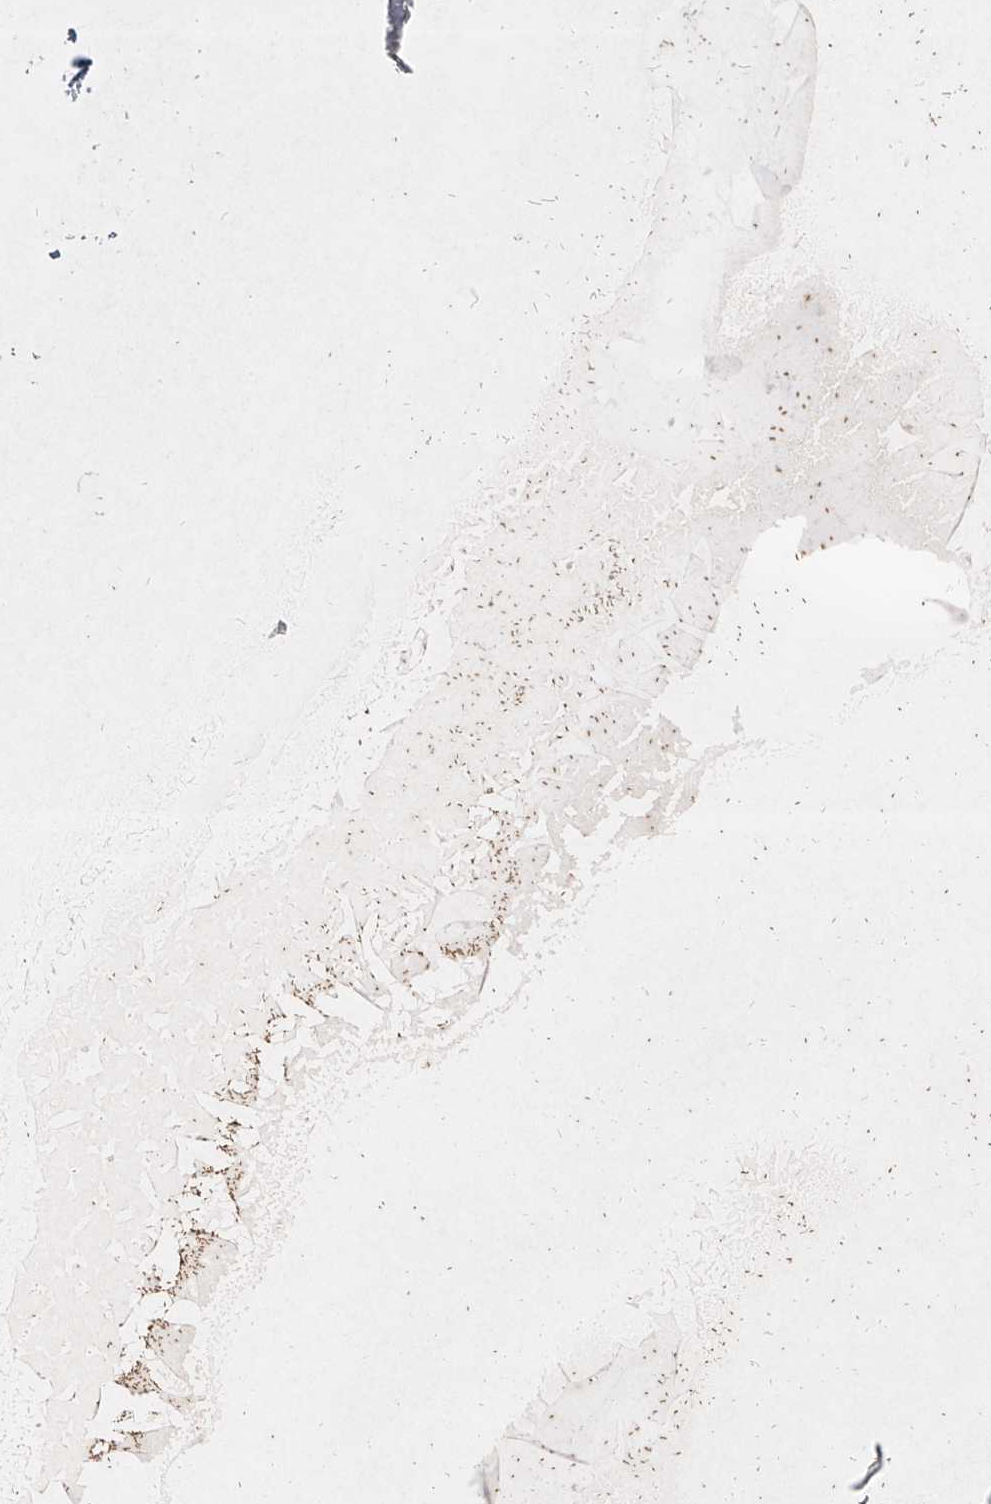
{"staining": {"intensity": "weak", "quantity": "<25%", "location": "cytoplasmic/membranous"}, "tissue": "skin", "cell_type": "Fibroblasts", "image_type": "normal", "snomed": [{"axis": "morphology", "description": "Normal tissue, NOS"}, {"axis": "topography", "description": "Skin"}], "caption": "The immunohistochemistry (IHC) micrograph has no significant expression in fibroblasts of skin.", "gene": "TSNAX", "patient": {"sex": "female", "age": 27}}